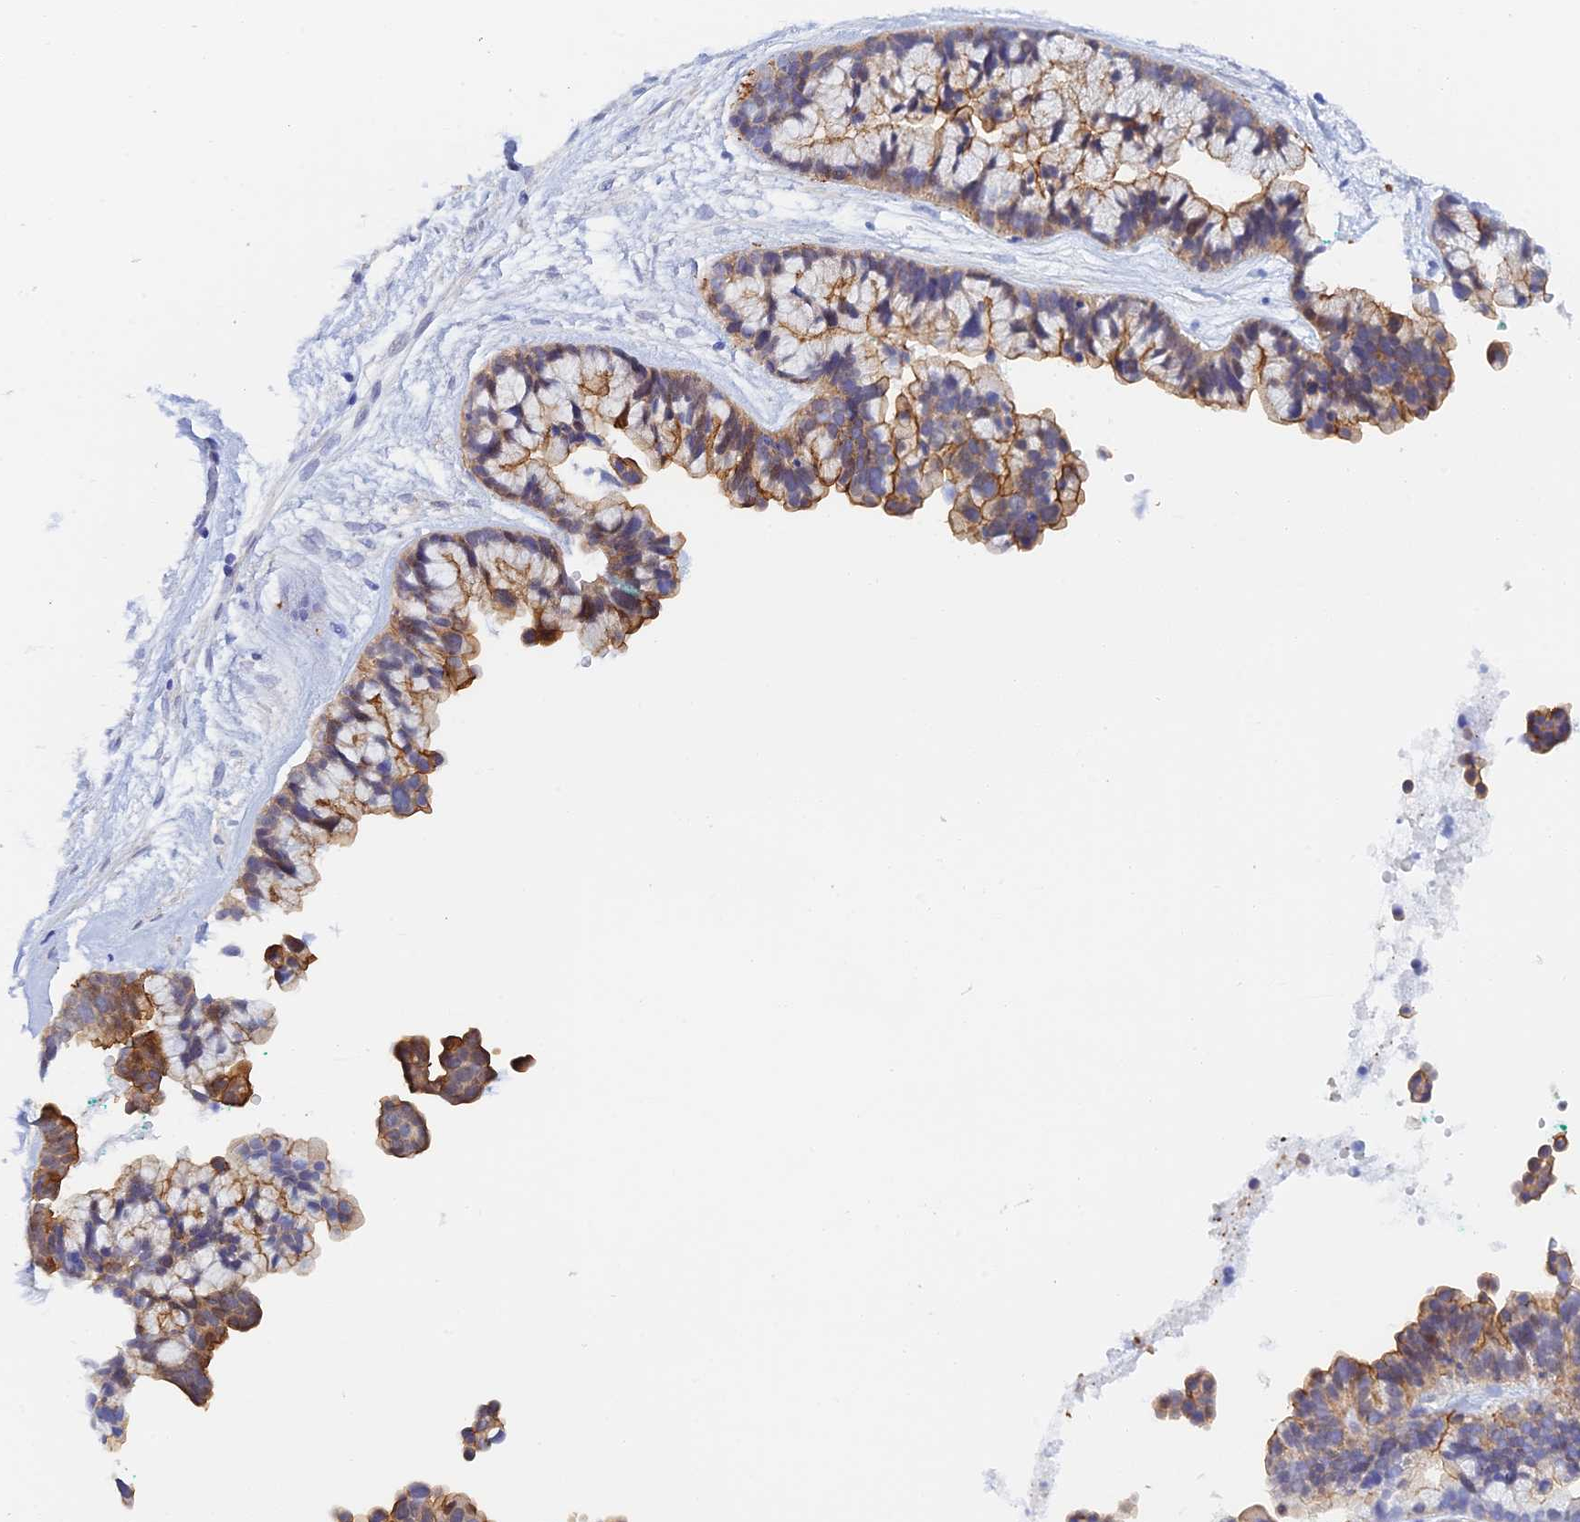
{"staining": {"intensity": "moderate", "quantity": "25%-75%", "location": "cytoplasmic/membranous"}, "tissue": "ovarian cancer", "cell_type": "Tumor cells", "image_type": "cancer", "snomed": [{"axis": "morphology", "description": "Cystadenocarcinoma, serous, NOS"}, {"axis": "topography", "description": "Ovary"}], "caption": "Tumor cells reveal medium levels of moderate cytoplasmic/membranous staining in about 25%-75% of cells in ovarian cancer.", "gene": "CRIP2", "patient": {"sex": "female", "age": 56}}